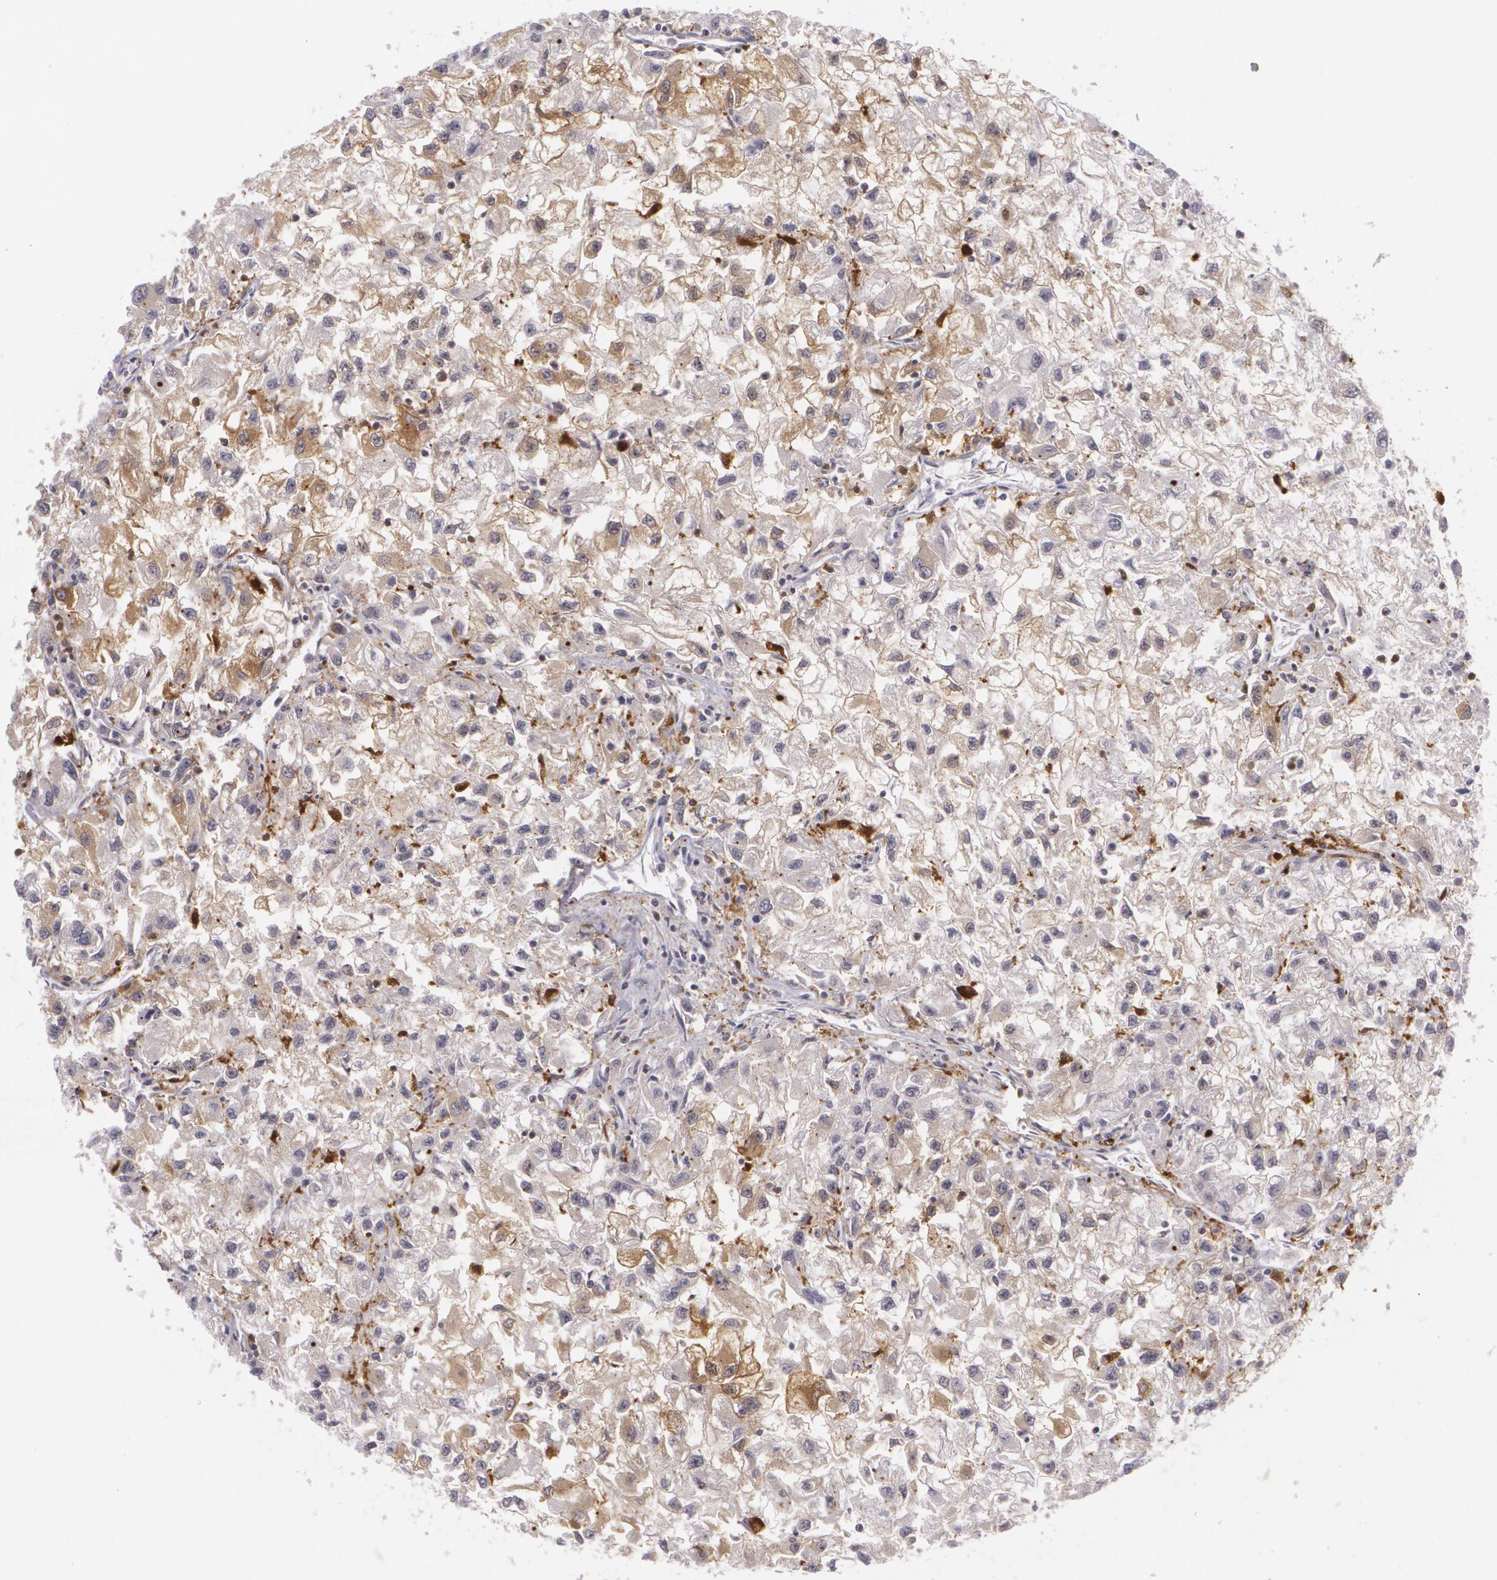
{"staining": {"intensity": "moderate", "quantity": "25%-75%", "location": "cytoplasmic/membranous"}, "tissue": "renal cancer", "cell_type": "Tumor cells", "image_type": "cancer", "snomed": [{"axis": "morphology", "description": "Adenocarcinoma, NOS"}, {"axis": "topography", "description": "Kidney"}], "caption": "Immunohistochemical staining of human adenocarcinoma (renal) exhibits medium levels of moderate cytoplasmic/membranous staining in about 25%-75% of tumor cells. (DAB = brown stain, brightfield microscopy at high magnification).", "gene": "BIN1", "patient": {"sex": "male", "age": 59}}